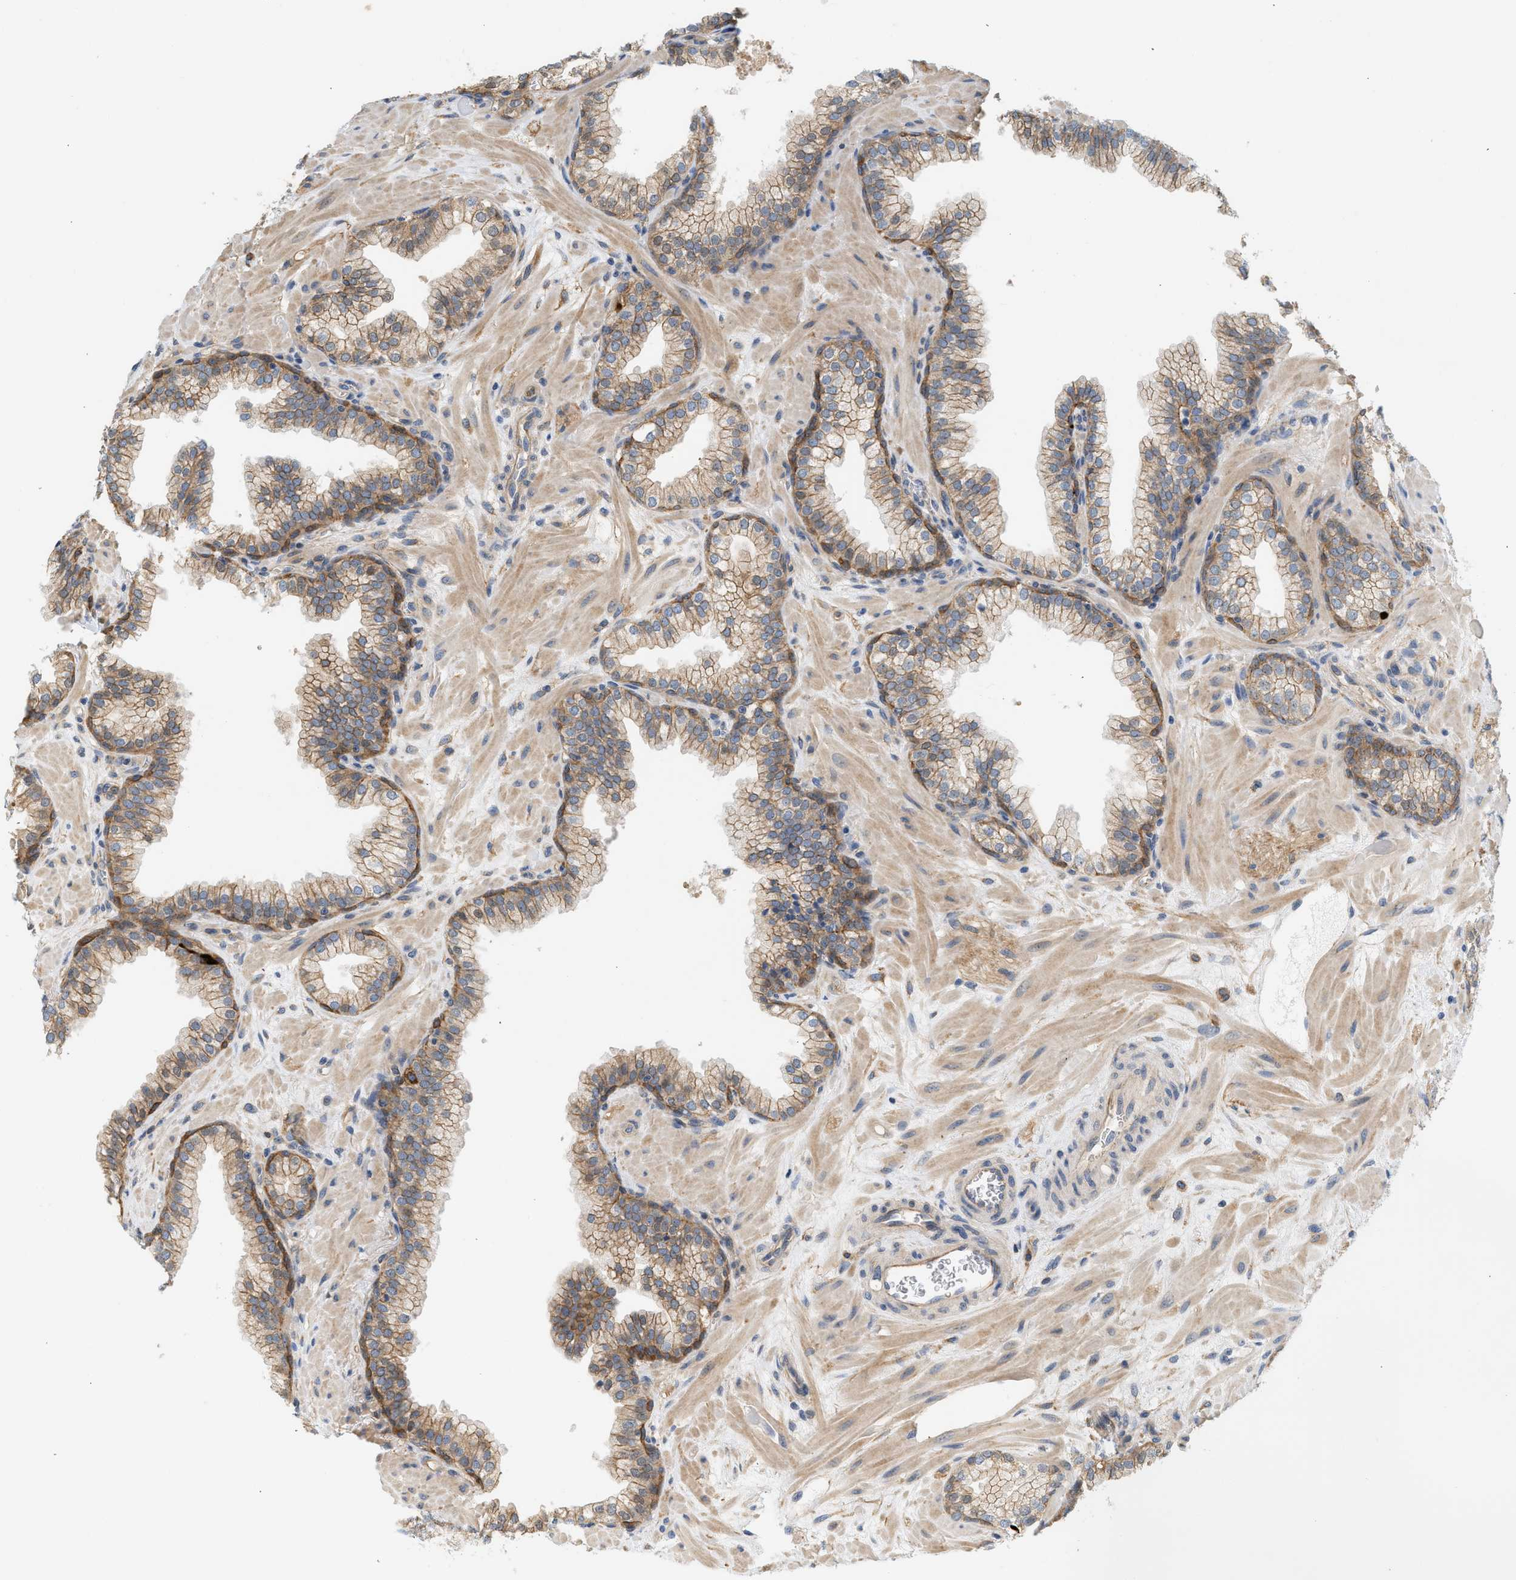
{"staining": {"intensity": "moderate", "quantity": ">75%", "location": "cytoplasmic/membranous"}, "tissue": "prostate", "cell_type": "Glandular cells", "image_type": "normal", "snomed": [{"axis": "morphology", "description": "Normal tissue, NOS"}, {"axis": "morphology", "description": "Urothelial carcinoma, Low grade"}, {"axis": "topography", "description": "Urinary bladder"}, {"axis": "topography", "description": "Prostate"}], "caption": "About >75% of glandular cells in unremarkable prostate show moderate cytoplasmic/membranous protein staining as visualized by brown immunohistochemical staining.", "gene": "CTXN1", "patient": {"sex": "male", "age": 60}}